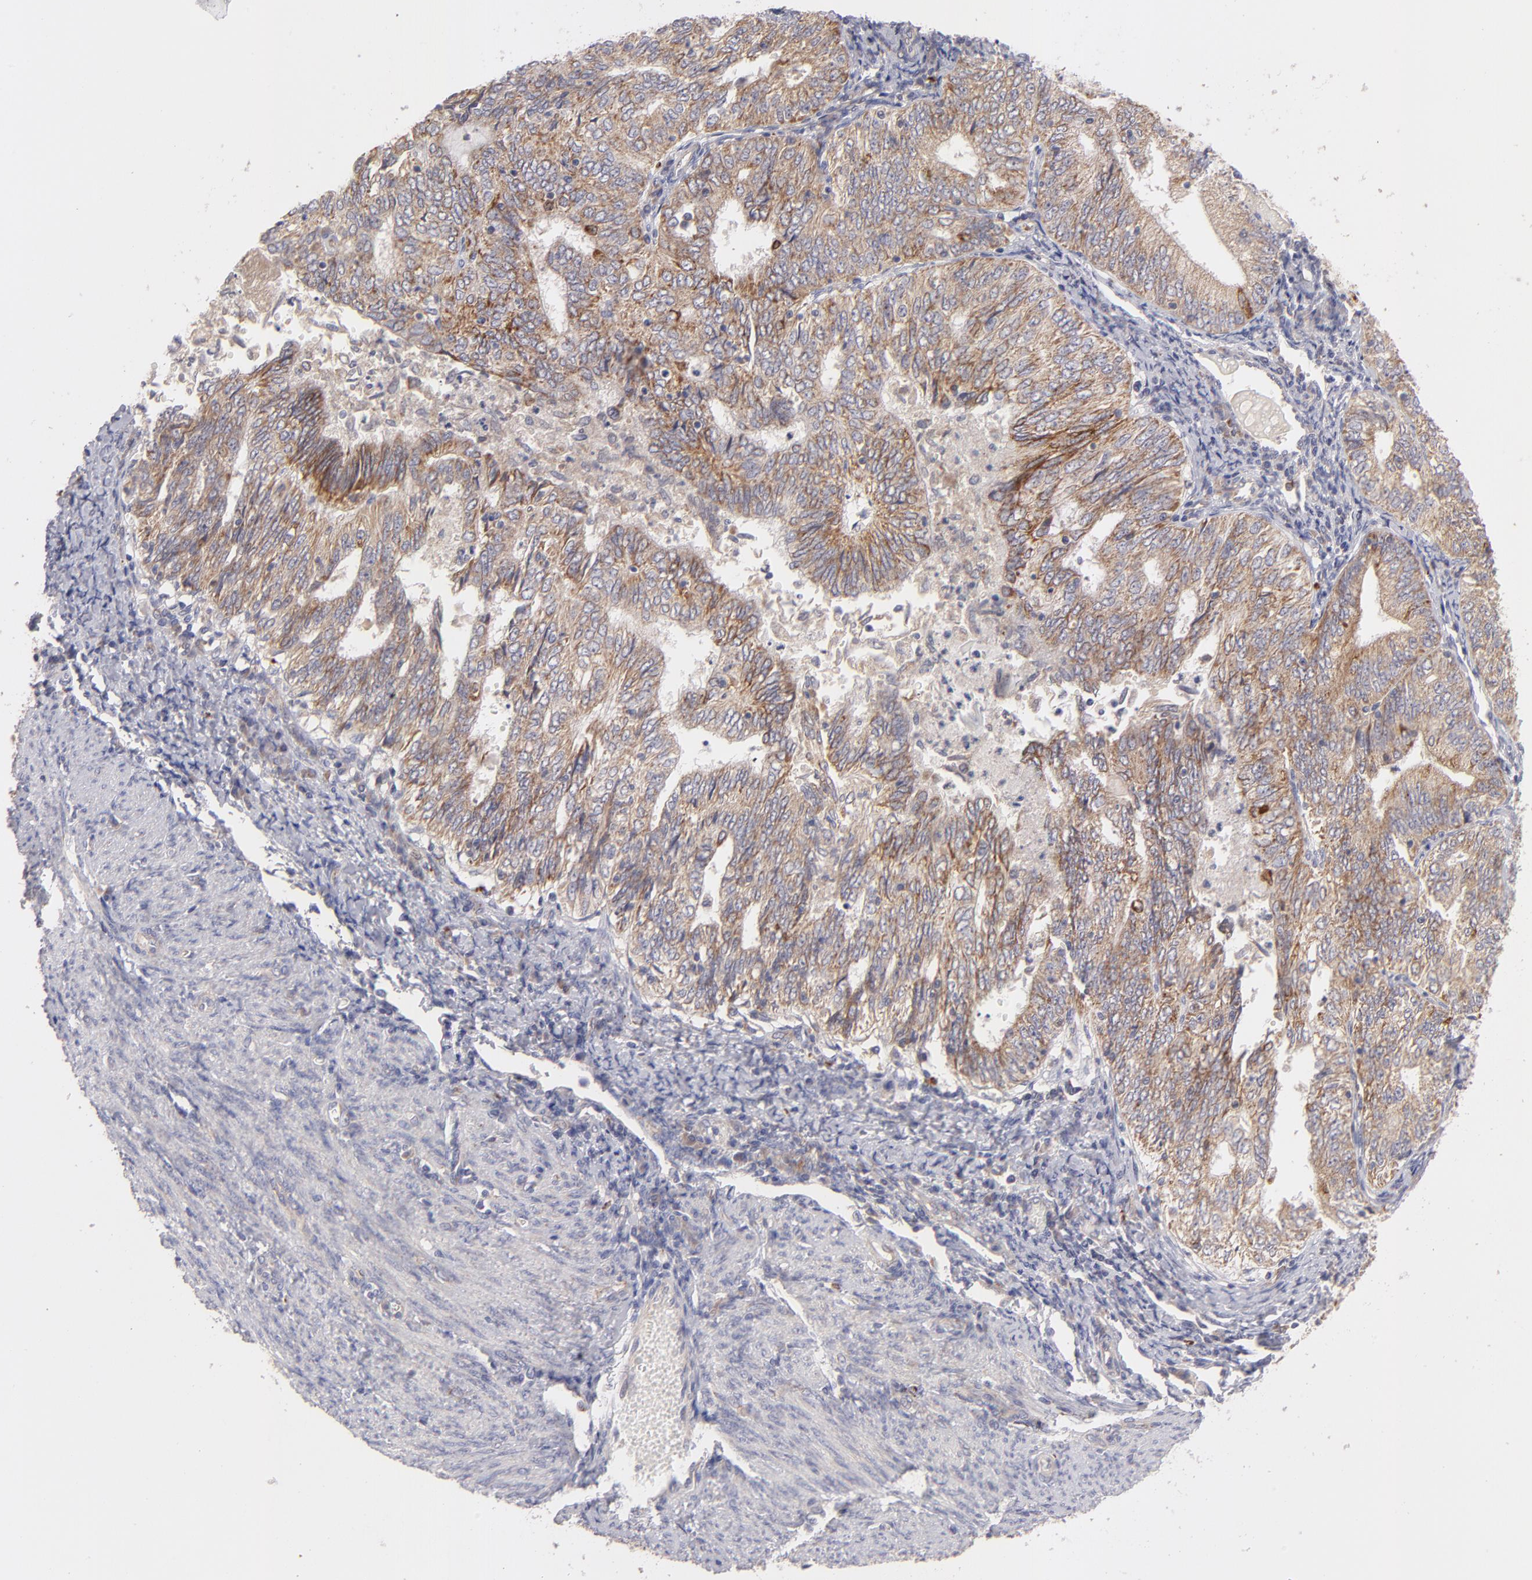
{"staining": {"intensity": "moderate", "quantity": ">75%", "location": "cytoplasmic/membranous"}, "tissue": "endometrial cancer", "cell_type": "Tumor cells", "image_type": "cancer", "snomed": [{"axis": "morphology", "description": "Adenocarcinoma, NOS"}, {"axis": "topography", "description": "Endometrium"}], "caption": "The photomicrograph reveals immunohistochemical staining of endometrial adenocarcinoma. There is moderate cytoplasmic/membranous staining is appreciated in approximately >75% of tumor cells. The protein of interest is stained brown, and the nuclei are stained in blue (DAB IHC with brightfield microscopy, high magnification).", "gene": "HCCS", "patient": {"sex": "female", "age": 69}}